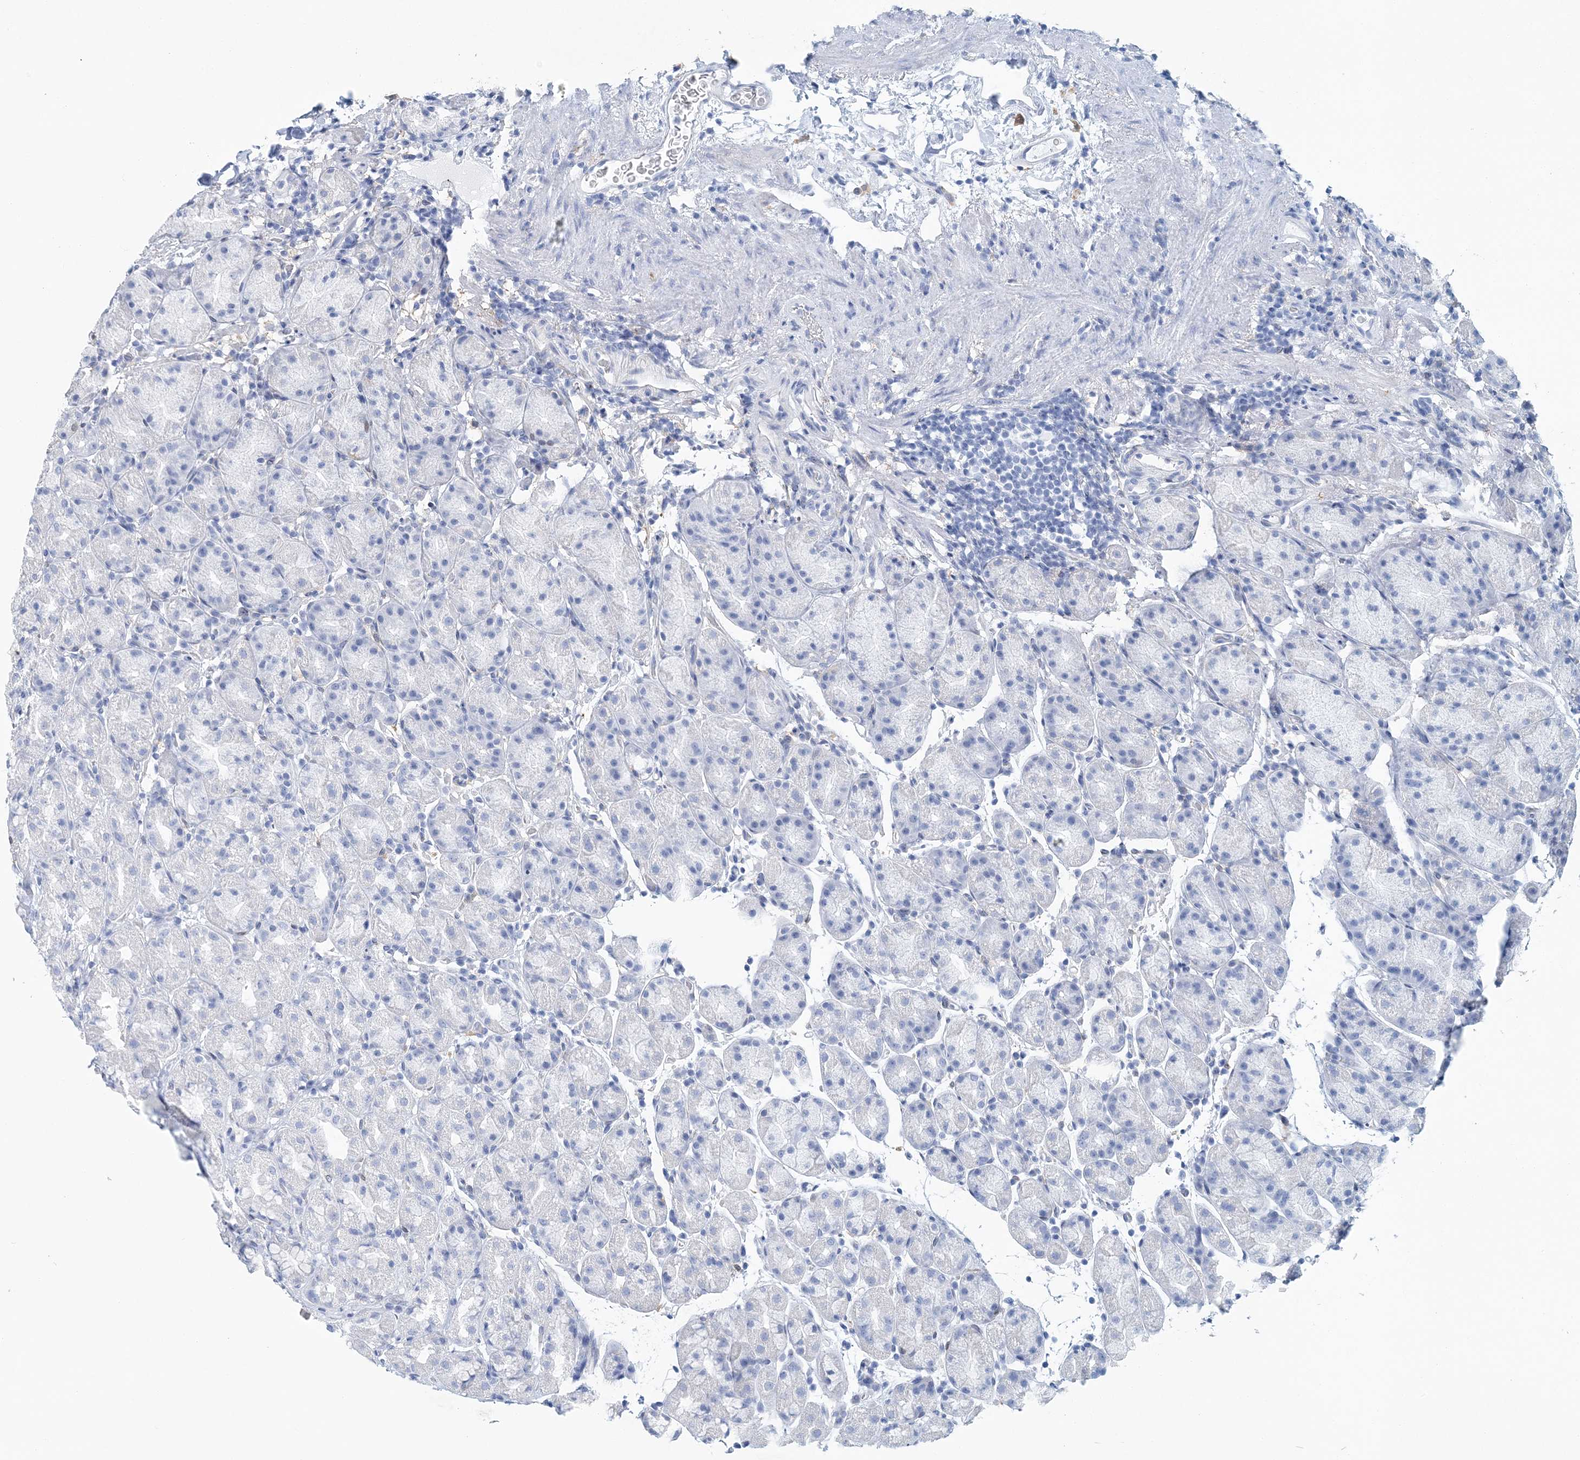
{"staining": {"intensity": "negative", "quantity": "none", "location": "none"}, "tissue": "stomach", "cell_type": "Glandular cells", "image_type": "normal", "snomed": [{"axis": "morphology", "description": "Normal tissue, NOS"}, {"axis": "topography", "description": "Stomach, upper"}], "caption": "Immunohistochemical staining of unremarkable stomach displays no significant positivity in glandular cells.", "gene": "NKX6", "patient": {"sex": "male", "age": 68}}